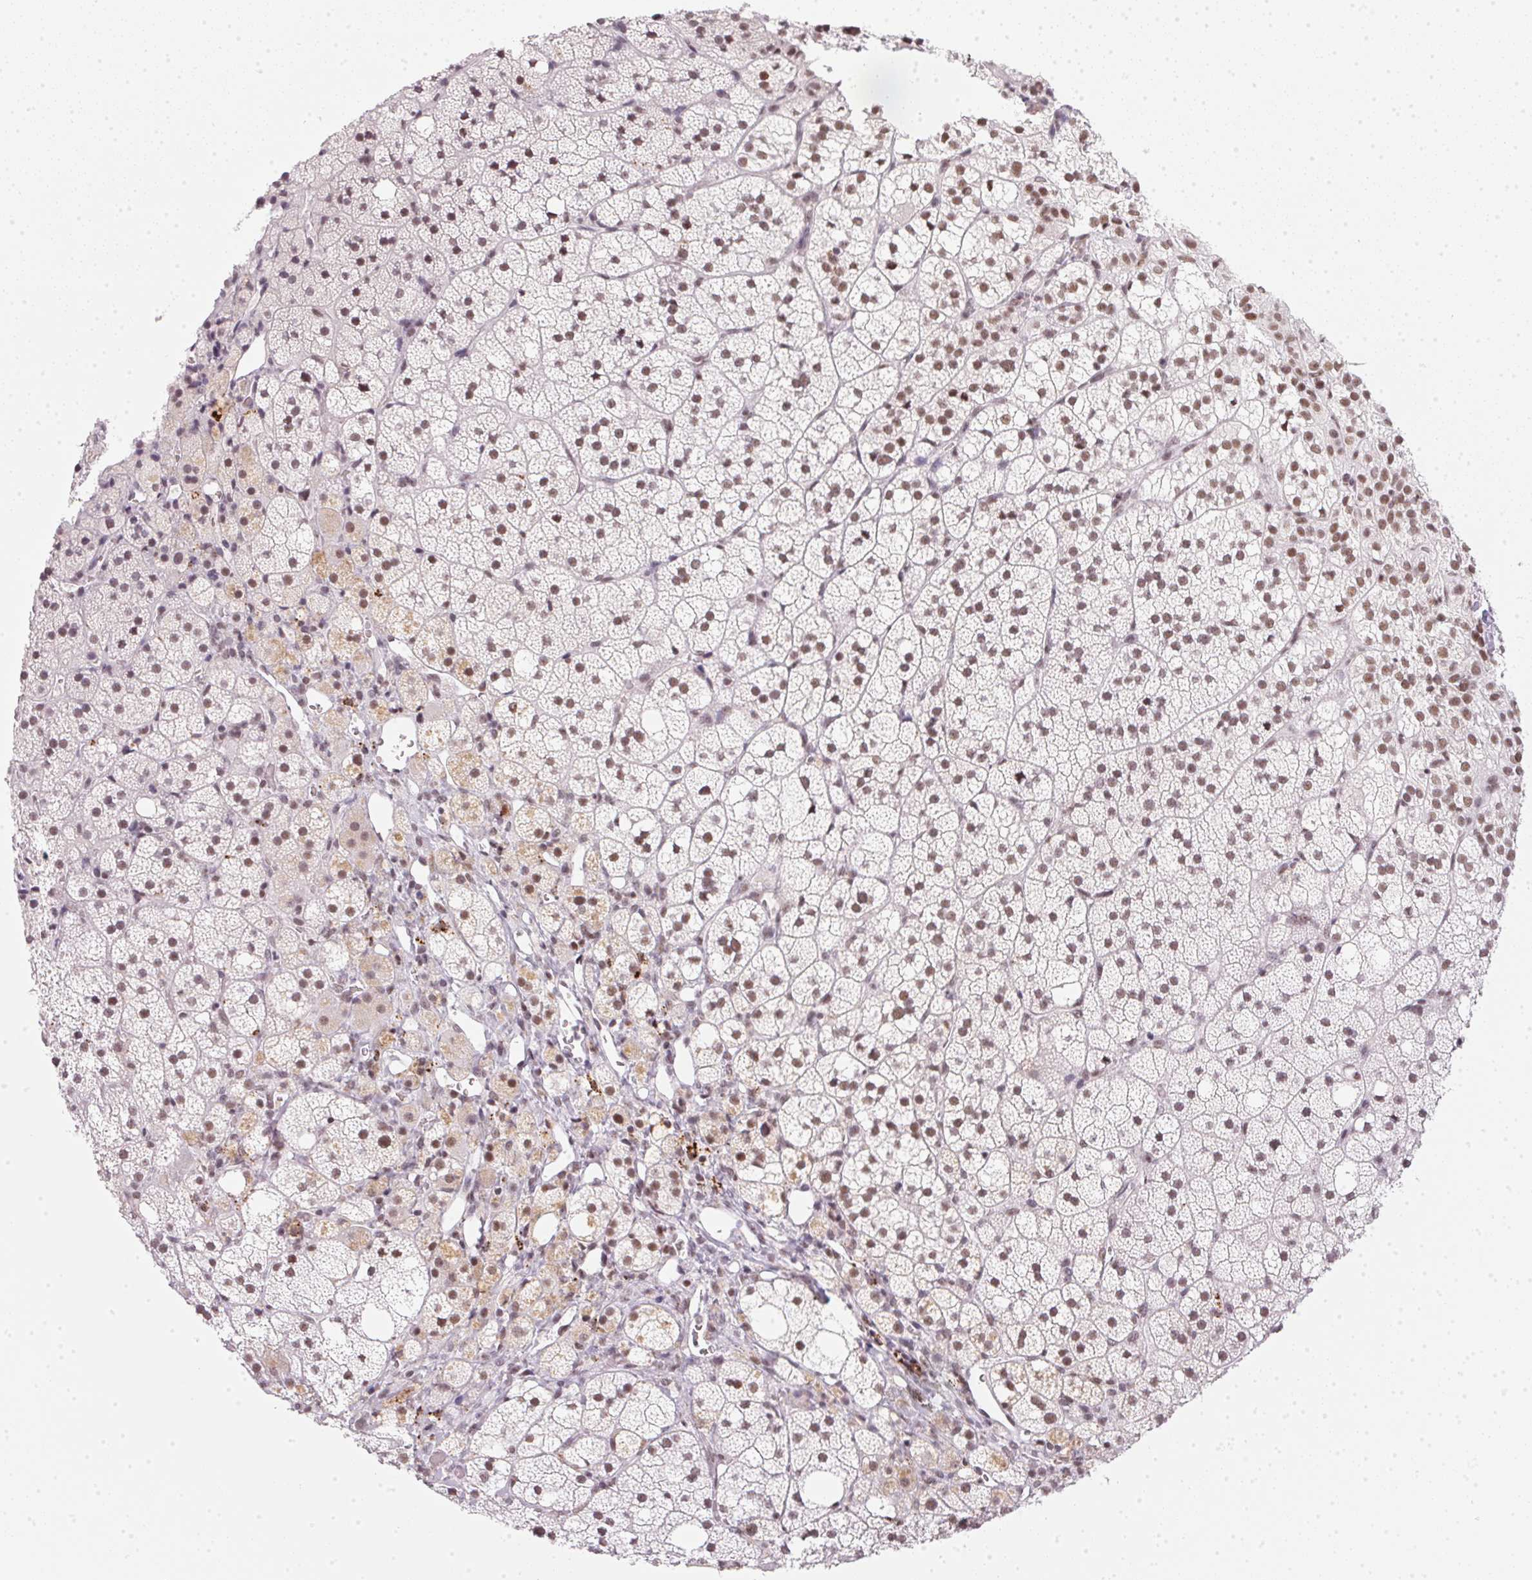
{"staining": {"intensity": "moderate", "quantity": "25%-75%", "location": "nuclear"}, "tissue": "adrenal gland", "cell_type": "Glandular cells", "image_type": "normal", "snomed": [{"axis": "morphology", "description": "Normal tissue, NOS"}, {"axis": "topography", "description": "Adrenal gland"}], "caption": "A micrograph showing moderate nuclear positivity in approximately 25%-75% of glandular cells in benign adrenal gland, as visualized by brown immunohistochemical staining.", "gene": "SRSF7", "patient": {"sex": "male", "age": 53}}